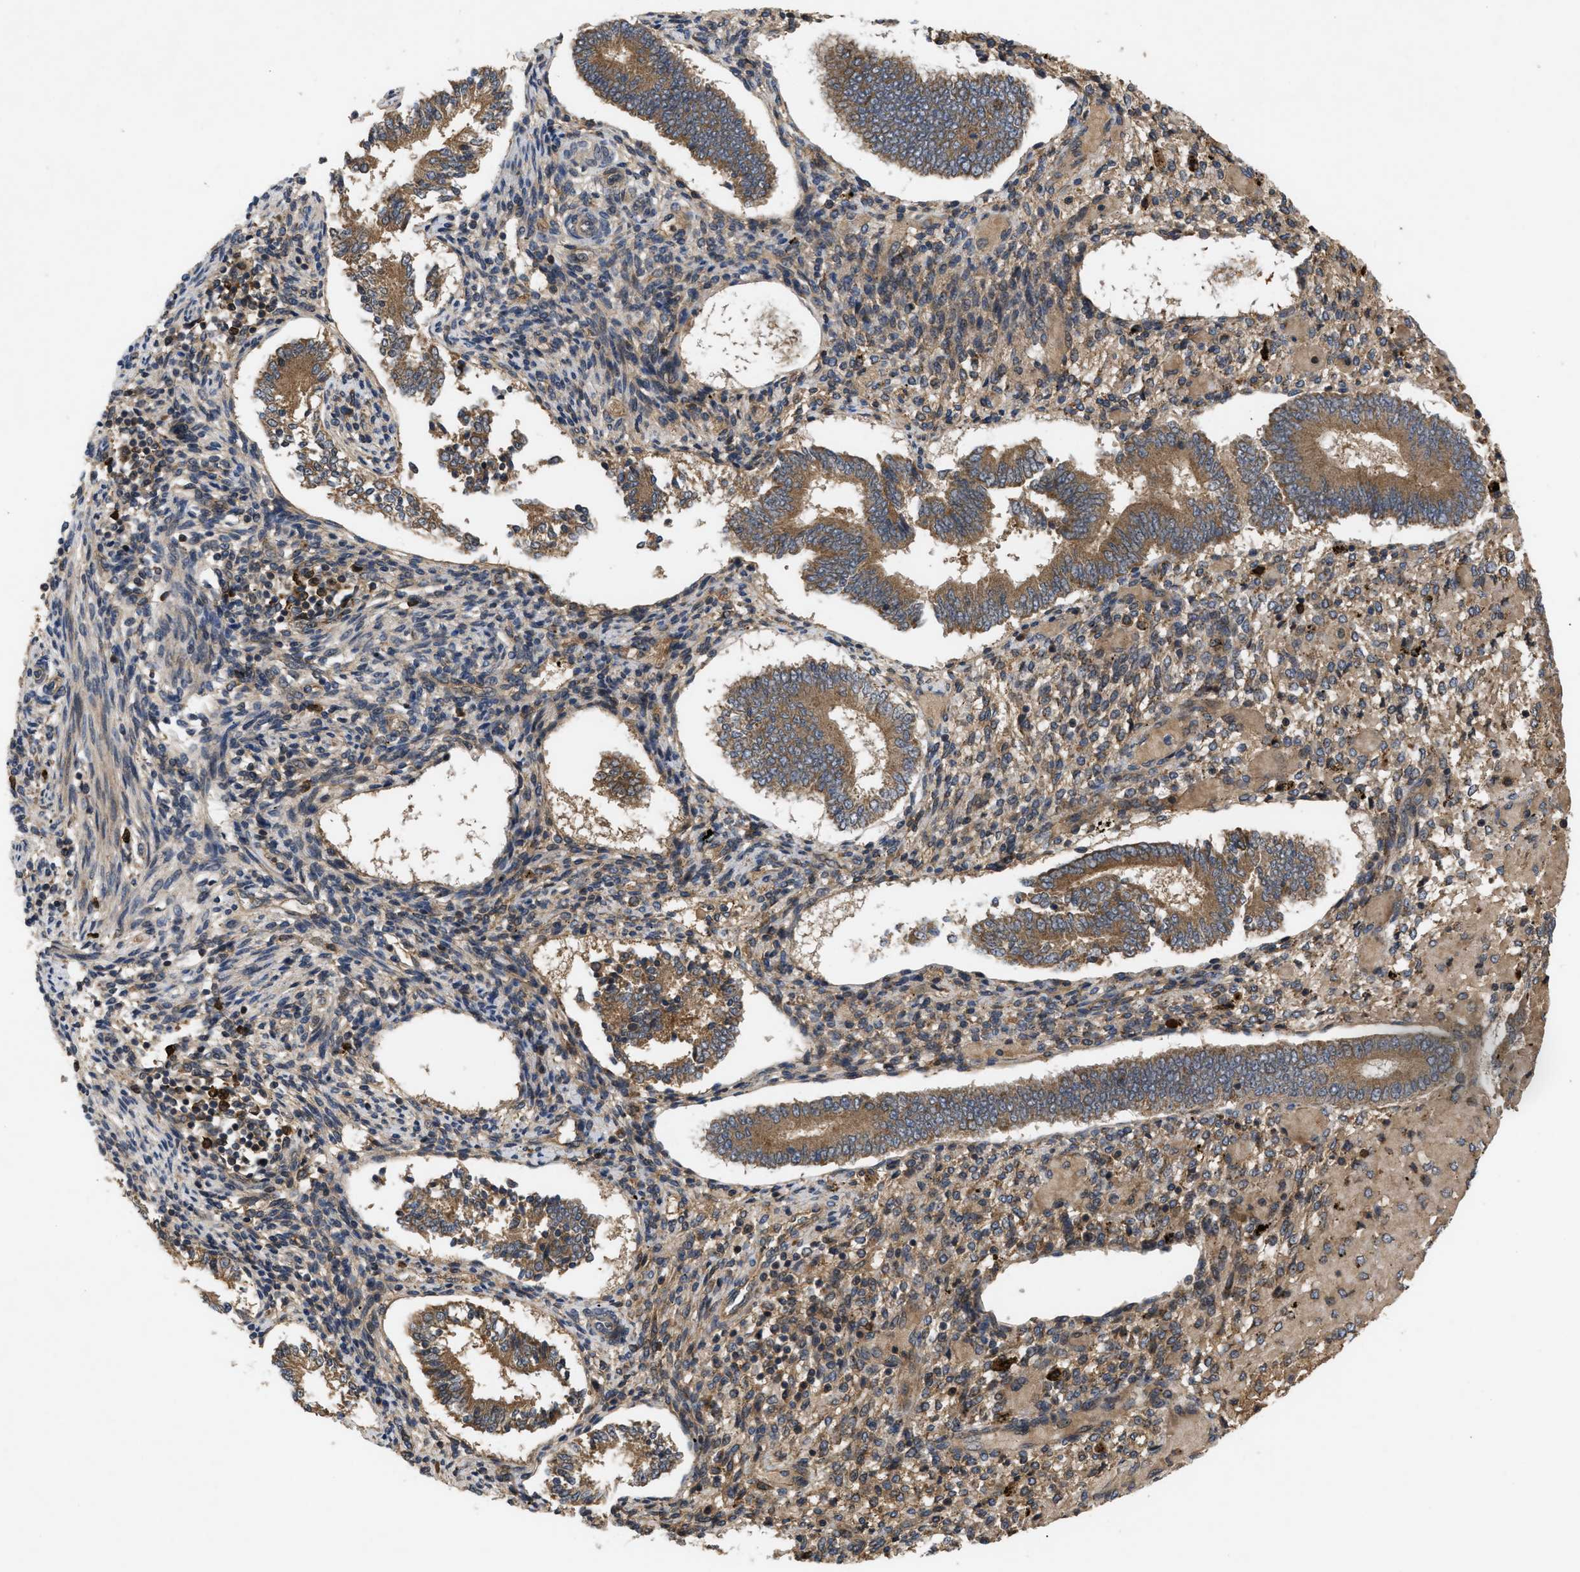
{"staining": {"intensity": "moderate", "quantity": ">75%", "location": "cytoplasmic/membranous"}, "tissue": "endometrium", "cell_type": "Cells in endometrial stroma", "image_type": "normal", "snomed": [{"axis": "morphology", "description": "Normal tissue, NOS"}, {"axis": "topography", "description": "Endometrium"}], "caption": "Immunohistochemistry staining of normal endometrium, which demonstrates medium levels of moderate cytoplasmic/membranous staining in approximately >75% of cells in endometrial stroma indicating moderate cytoplasmic/membranous protein positivity. The staining was performed using DAB (3,3'-diaminobenzidine) (brown) for protein detection and nuclei were counterstained in hematoxylin (blue).", "gene": "RAB2A", "patient": {"sex": "female", "age": 42}}